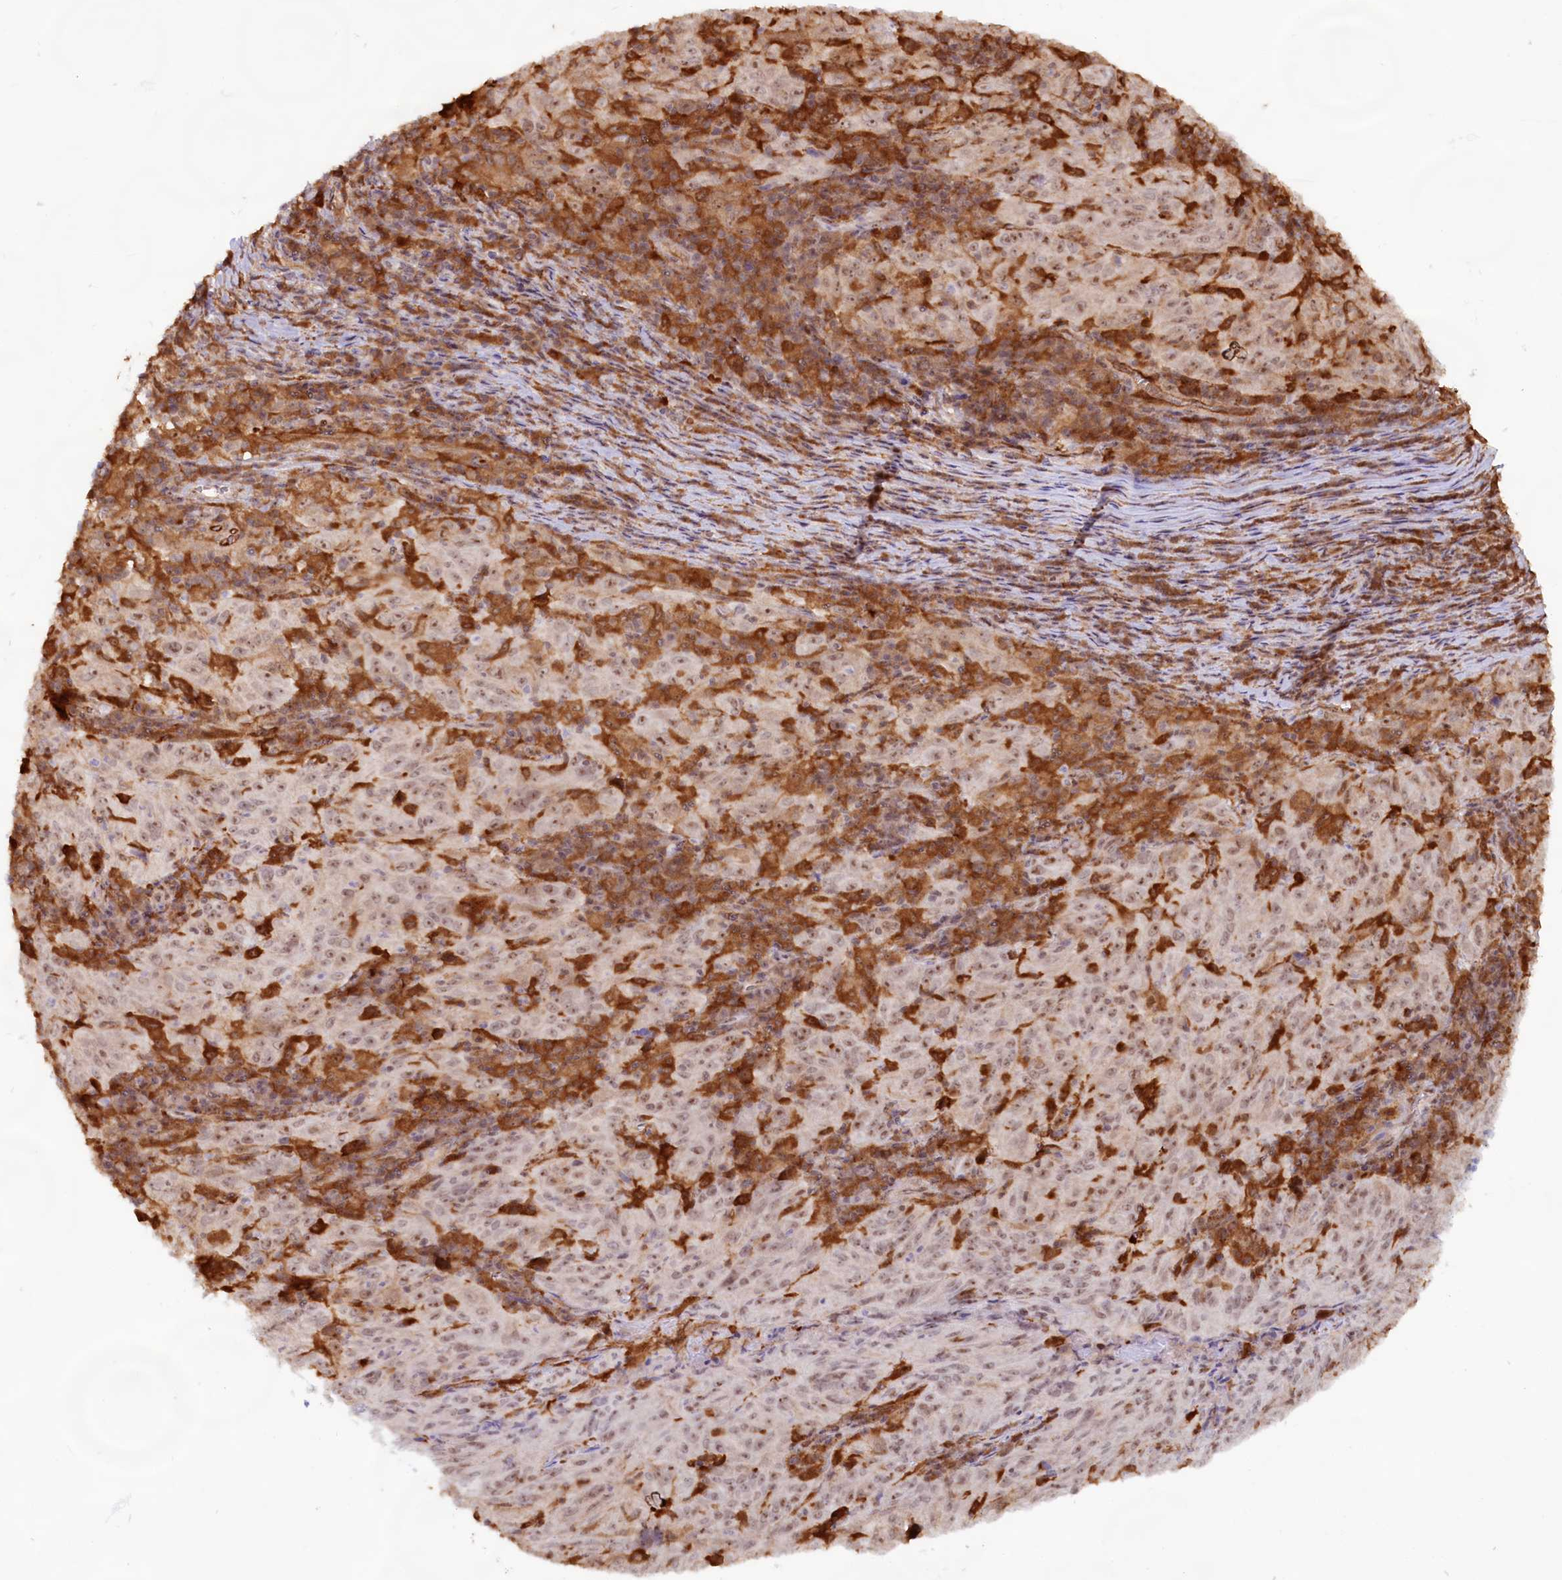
{"staining": {"intensity": "weak", "quantity": ">75%", "location": "nuclear"}, "tissue": "pancreatic cancer", "cell_type": "Tumor cells", "image_type": "cancer", "snomed": [{"axis": "morphology", "description": "Adenocarcinoma, NOS"}, {"axis": "topography", "description": "Pancreas"}], "caption": "Pancreatic cancer (adenocarcinoma) stained for a protein (brown) demonstrates weak nuclear positive positivity in about >75% of tumor cells.", "gene": "C1D", "patient": {"sex": "male", "age": 63}}